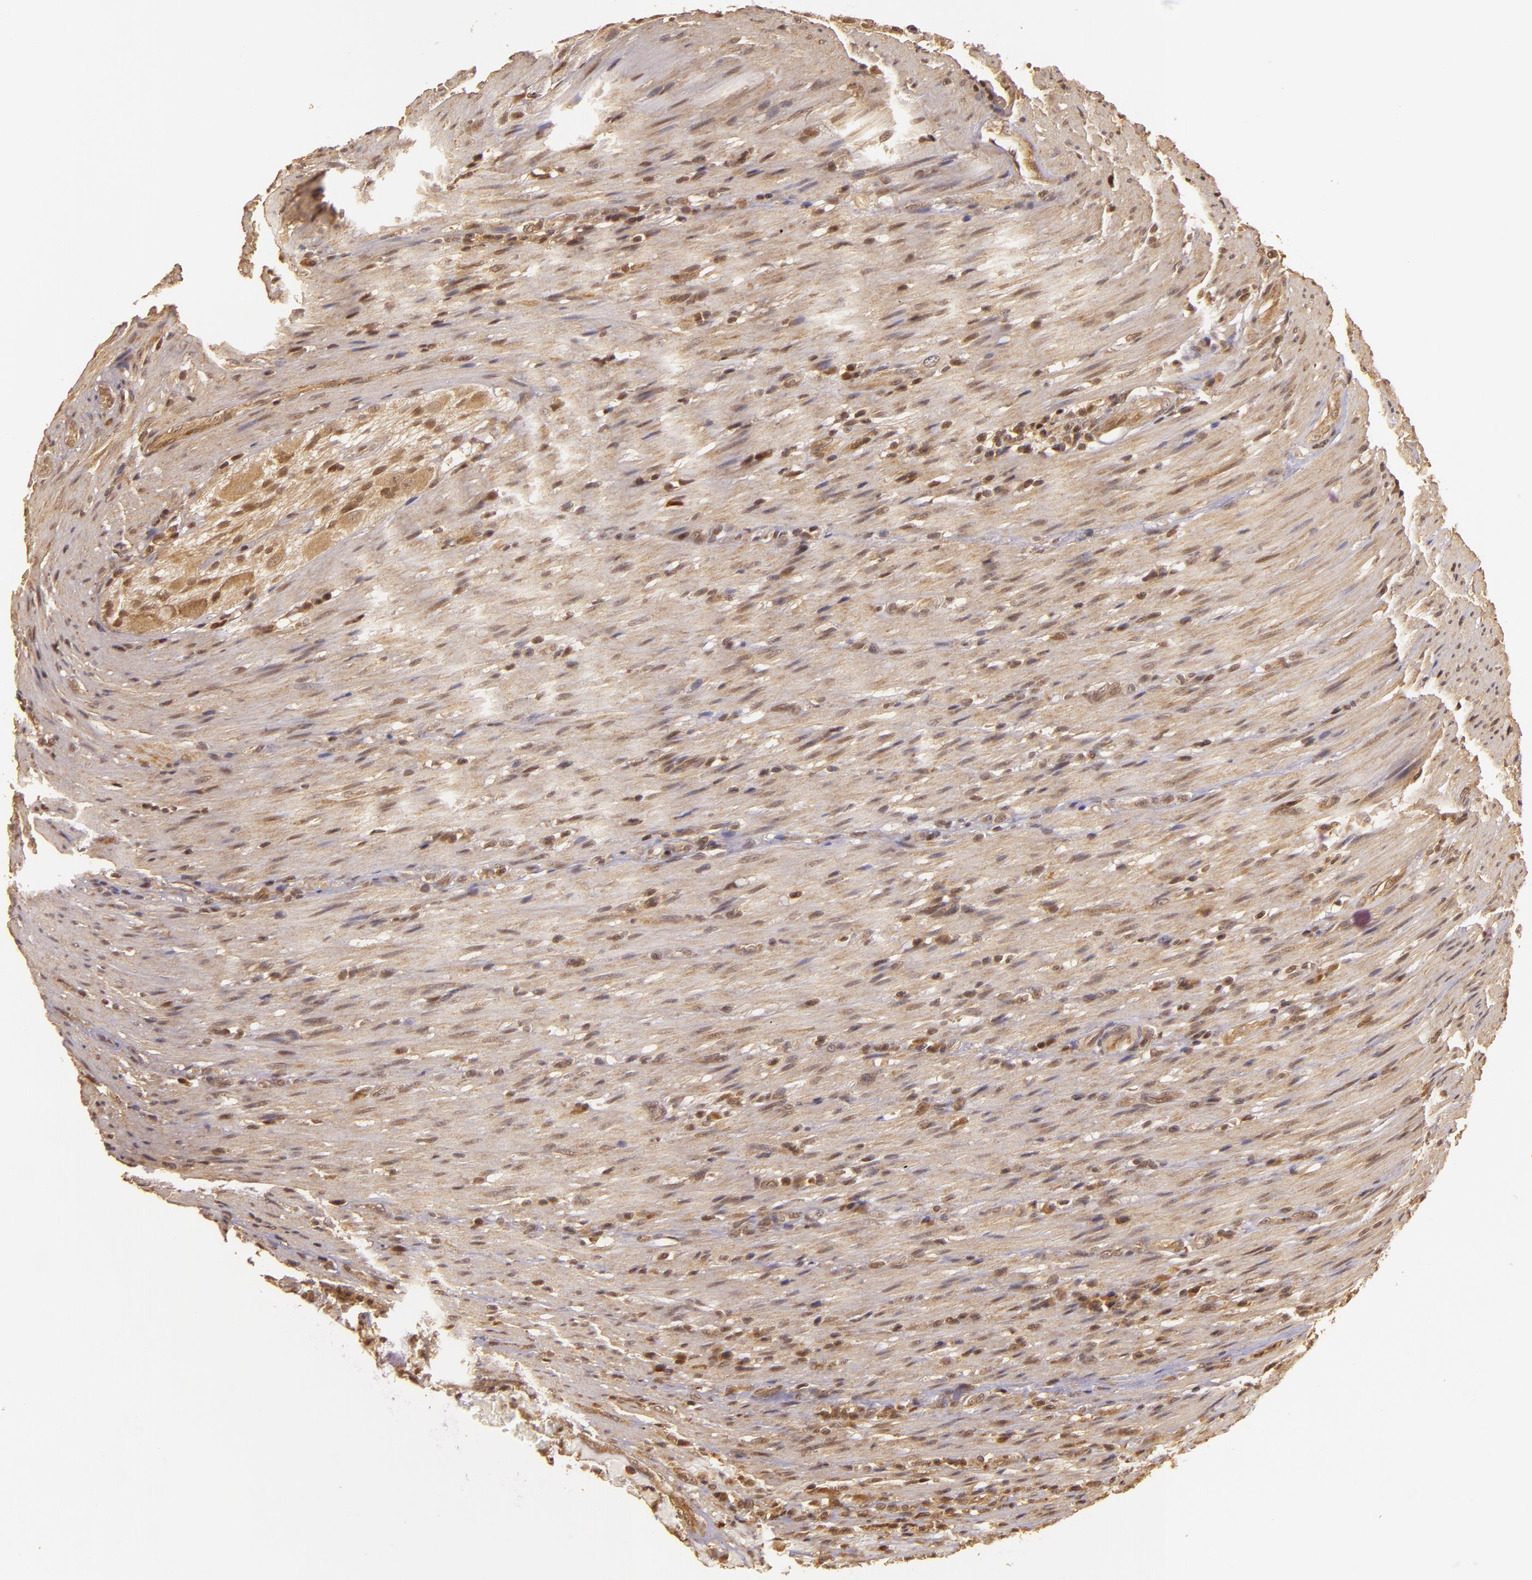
{"staining": {"intensity": "weak", "quantity": "25%-75%", "location": "cytoplasmic/membranous,nuclear"}, "tissue": "colorectal cancer", "cell_type": "Tumor cells", "image_type": "cancer", "snomed": [{"axis": "morphology", "description": "Adenocarcinoma, NOS"}, {"axis": "topography", "description": "Colon"}], "caption": "Protein expression analysis of colorectal adenocarcinoma demonstrates weak cytoplasmic/membranous and nuclear staining in approximately 25%-75% of tumor cells.", "gene": "TXNRD2", "patient": {"sex": "male", "age": 54}}